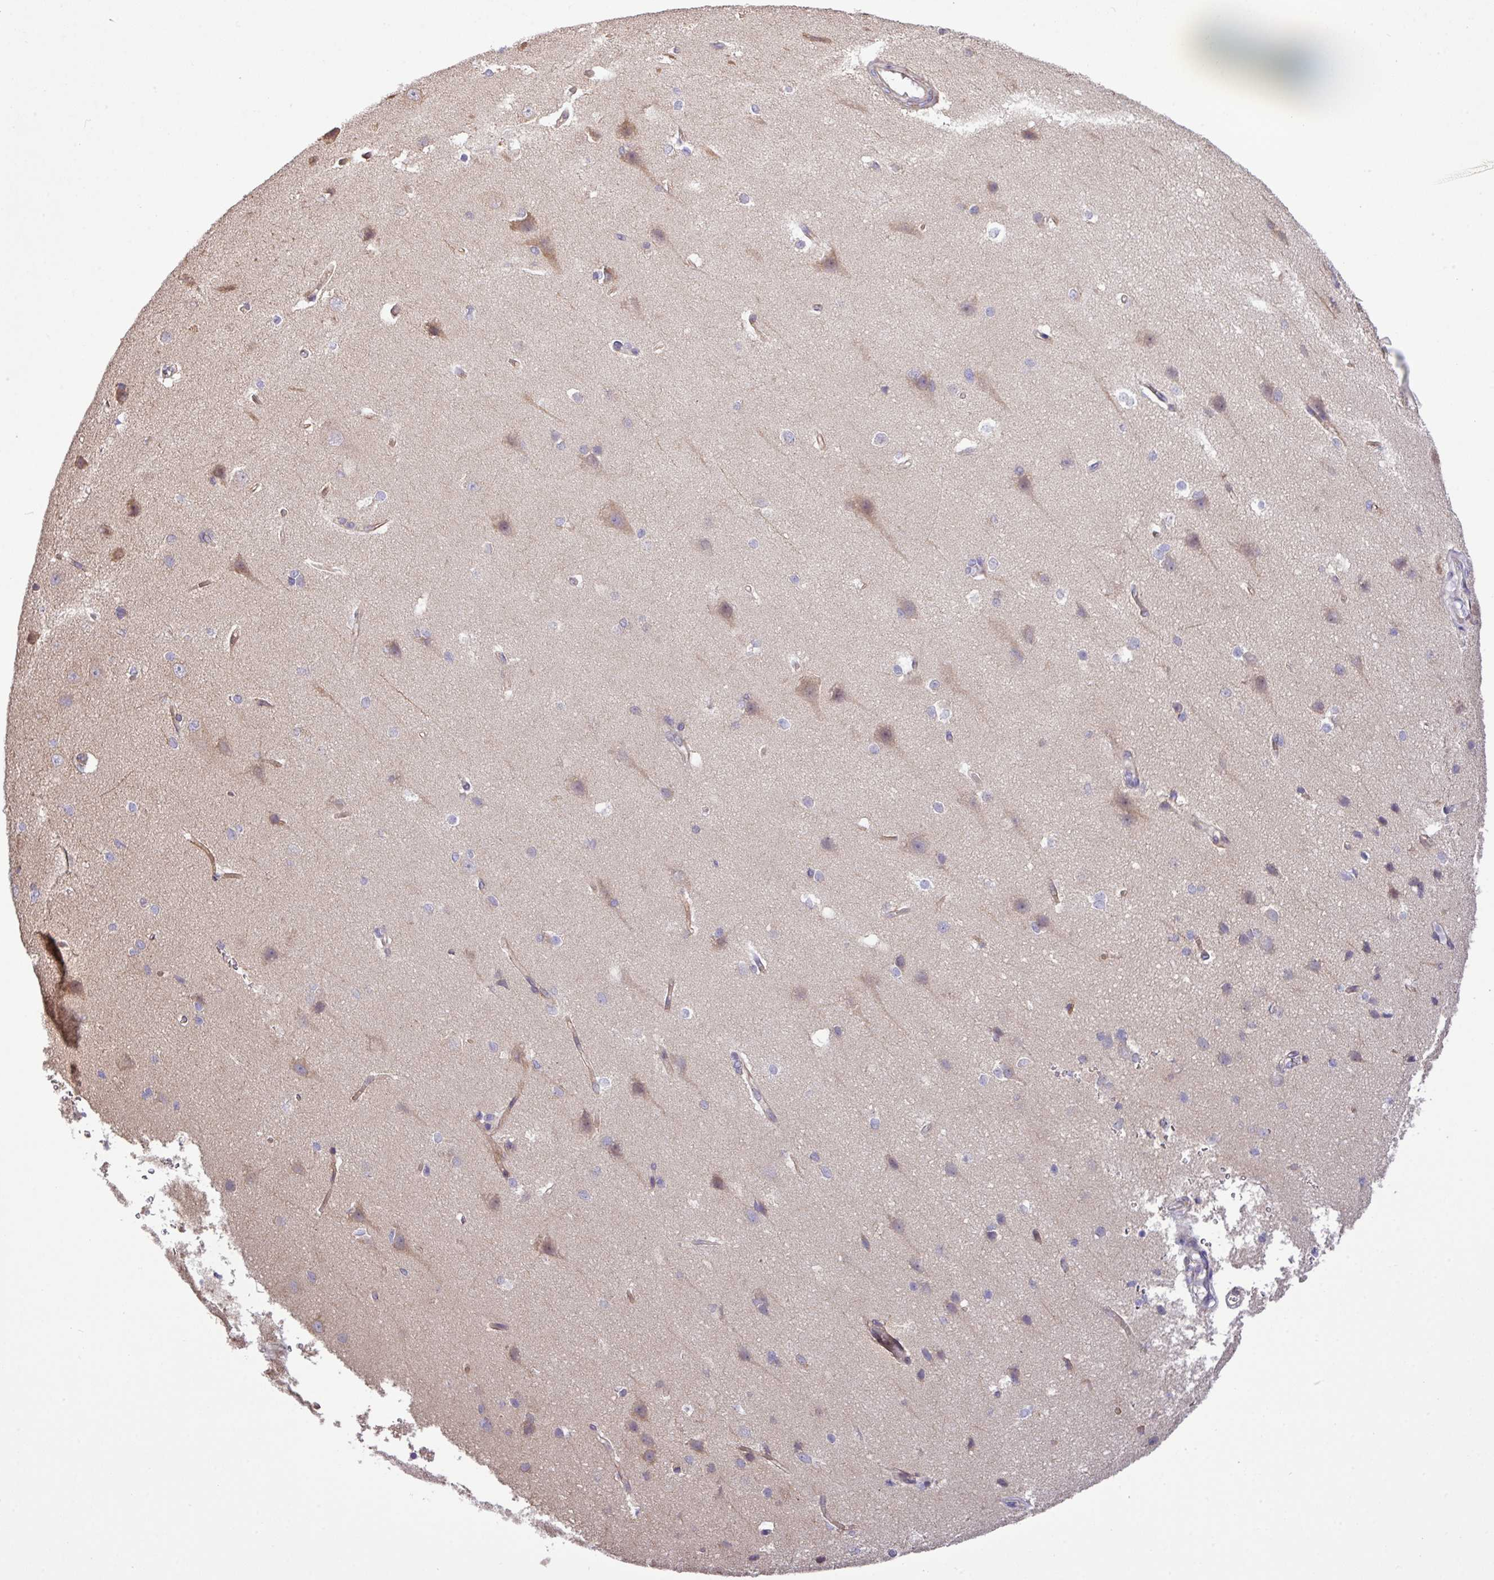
{"staining": {"intensity": "weak", "quantity": "25%-75%", "location": "cytoplasmic/membranous"}, "tissue": "cerebral cortex", "cell_type": "Endothelial cells", "image_type": "normal", "snomed": [{"axis": "morphology", "description": "Normal tissue, NOS"}, {"axis": "topography", "description": "Cerebral cortex"}], "caption": "Immunohistochemical staining of benign human cerebral cortex exhibits 25%-75% levels of weak cytoplasmic/membranous protein positivity in approximately 25%-75% of endothelial cells. Using DAB (3,3'-diaminobenzidine) (brown) and hematoxylin (blue) stains, captured at high magnification using brightfield microscopy.", "gene": "MEGF6", "patient": {"sex": "male", "age": 37}}